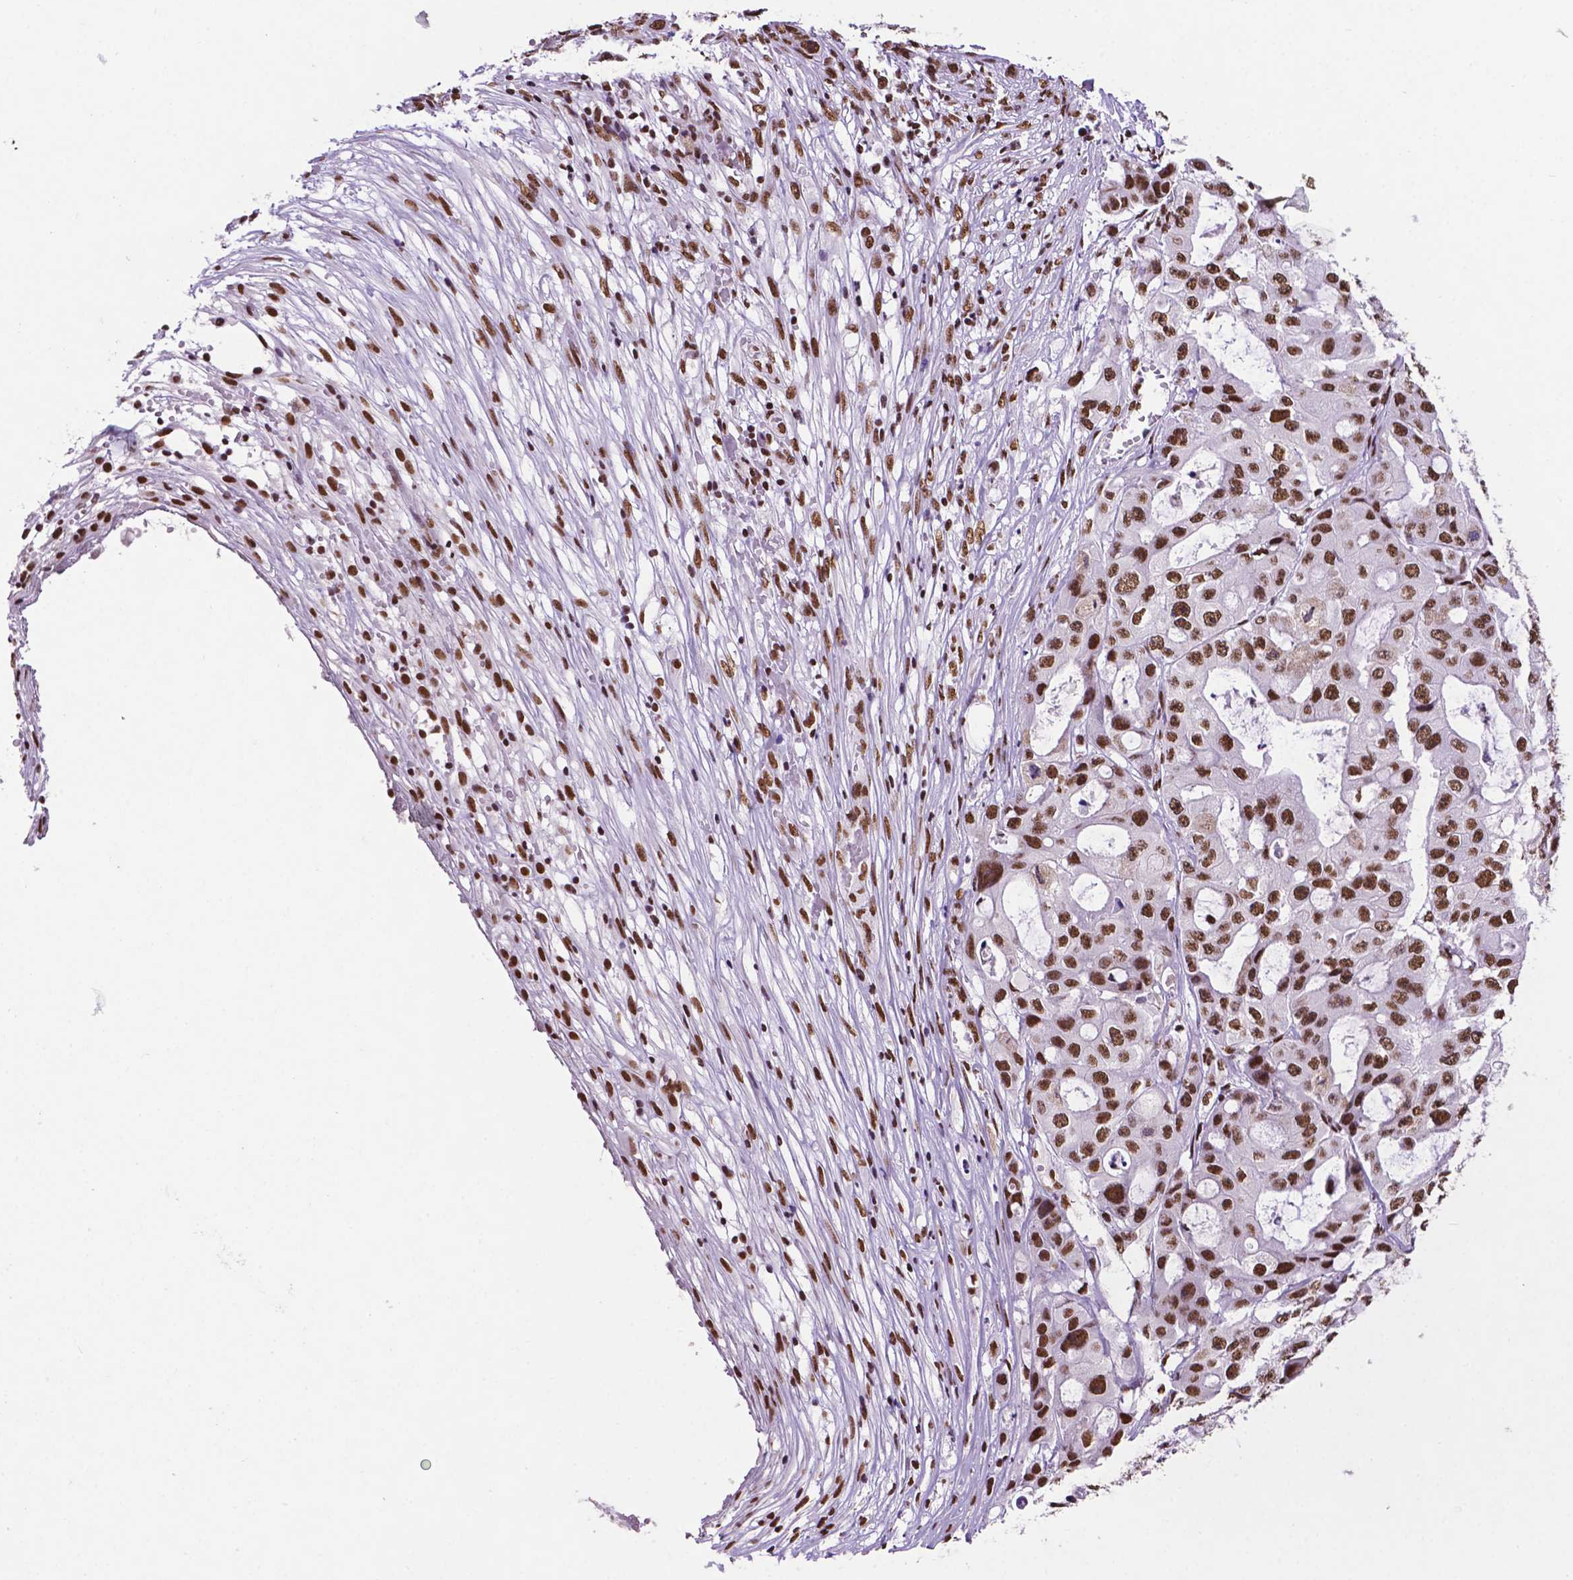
{"staining": {"intensity": "strong", "quantity": ">75%", "location": "nuclear"}, "tissue": "ovarian cancer", "cell_type": "Tumor cells", "image_type": "cancer", "snomed": [{"axis": "morphology", "description": "Cystadenocarcinoma, serous, NOS"}, {"axis": "topography", "description": "Ovary"}], "caption": "Protein expression analysis of ovarian cancer (serous cystadenocarcinoma) demonstrates strong nuclear expression in approximately >75% of tumor cells.", "gene": "CCAR2", "patient": {"sex": "female", "age": 56}}